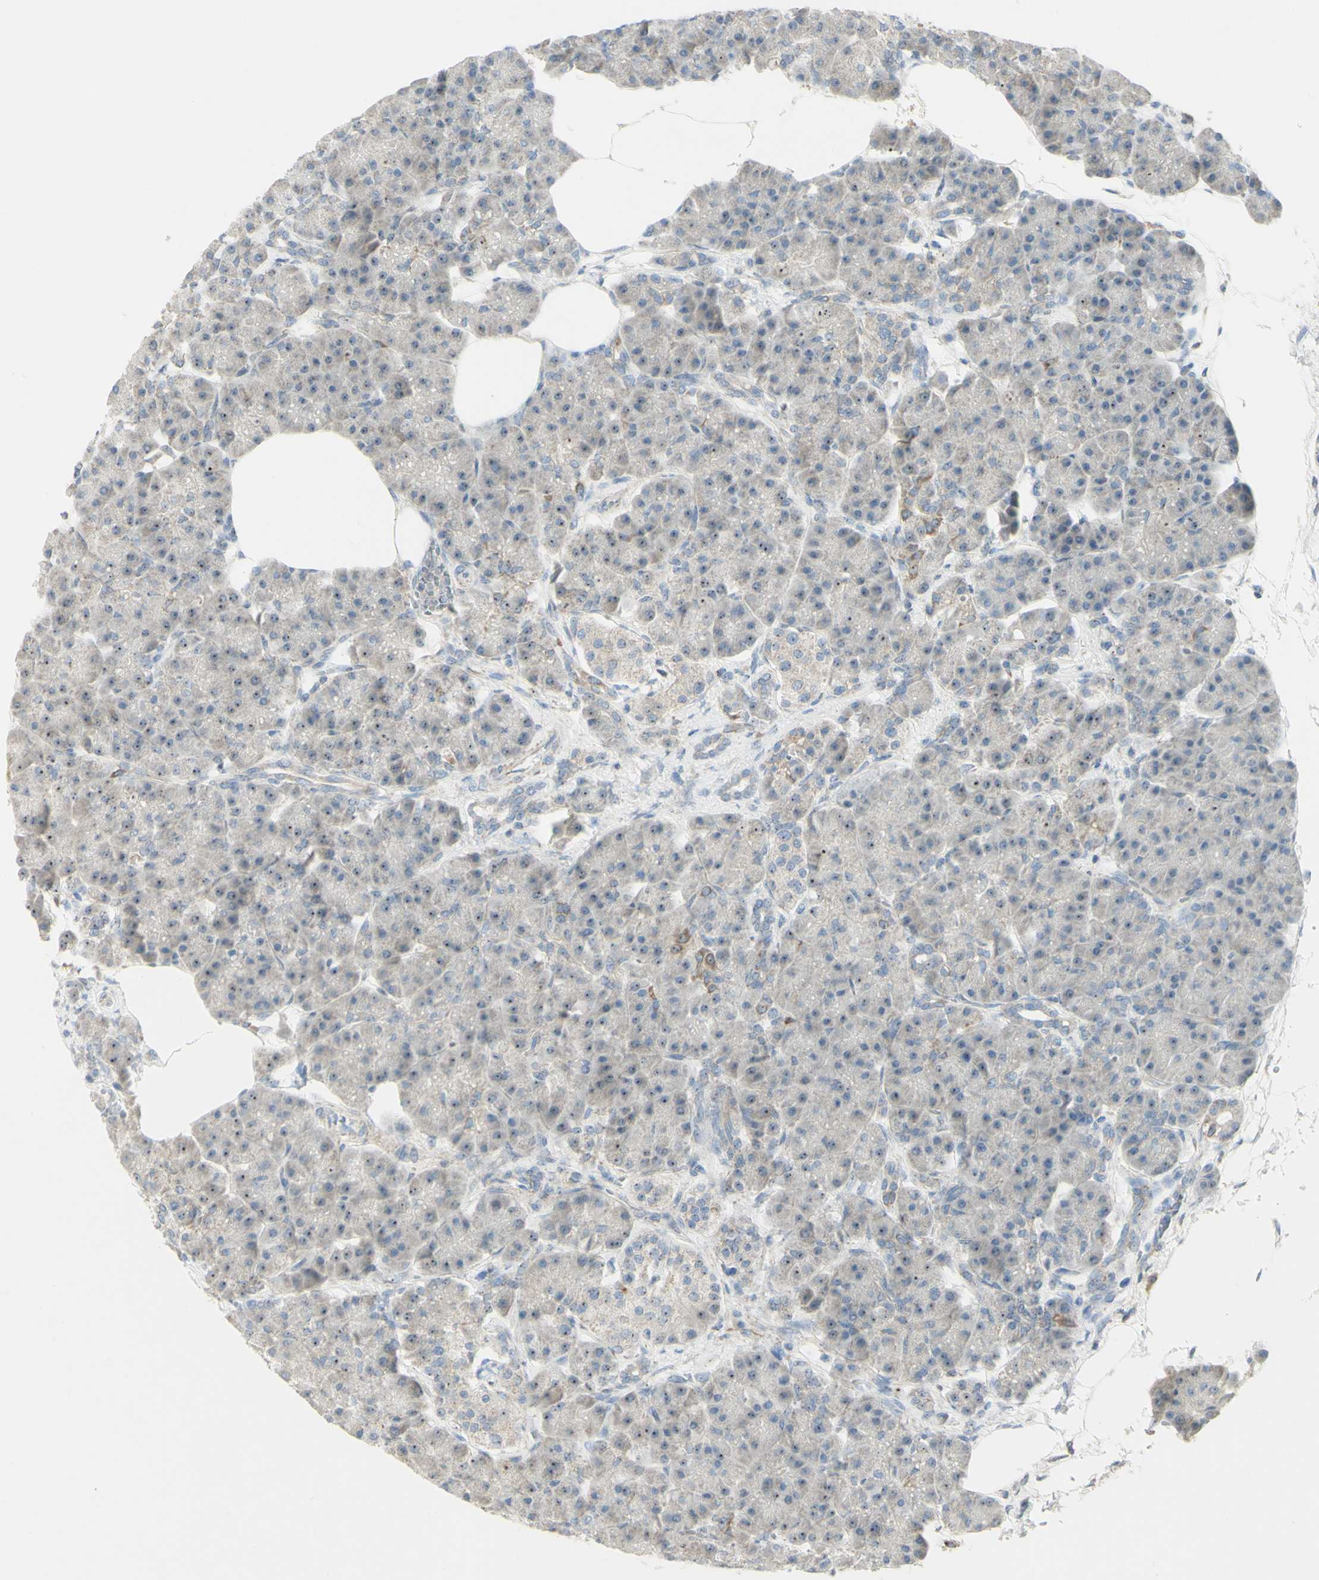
{"staining": {"intensity": "weak", "quantity": ">75%", "location": "nuclear"}, "tissue": "pancreas", "cell_type": "Exocrine glandular cells", "image_type": "normal", "snomed": [{"axis": "morphology", "description": "Normal tissue, NOS"}, {"axis": "topography", "description": "Pancreas"}], "caption": "Protein analysis of normal pancreas displays weak nuclear expression in about >75% of exocrine glandular cells.", "gene": "CNTNAP1", "patient": {"sex": "female", "age": 70}}